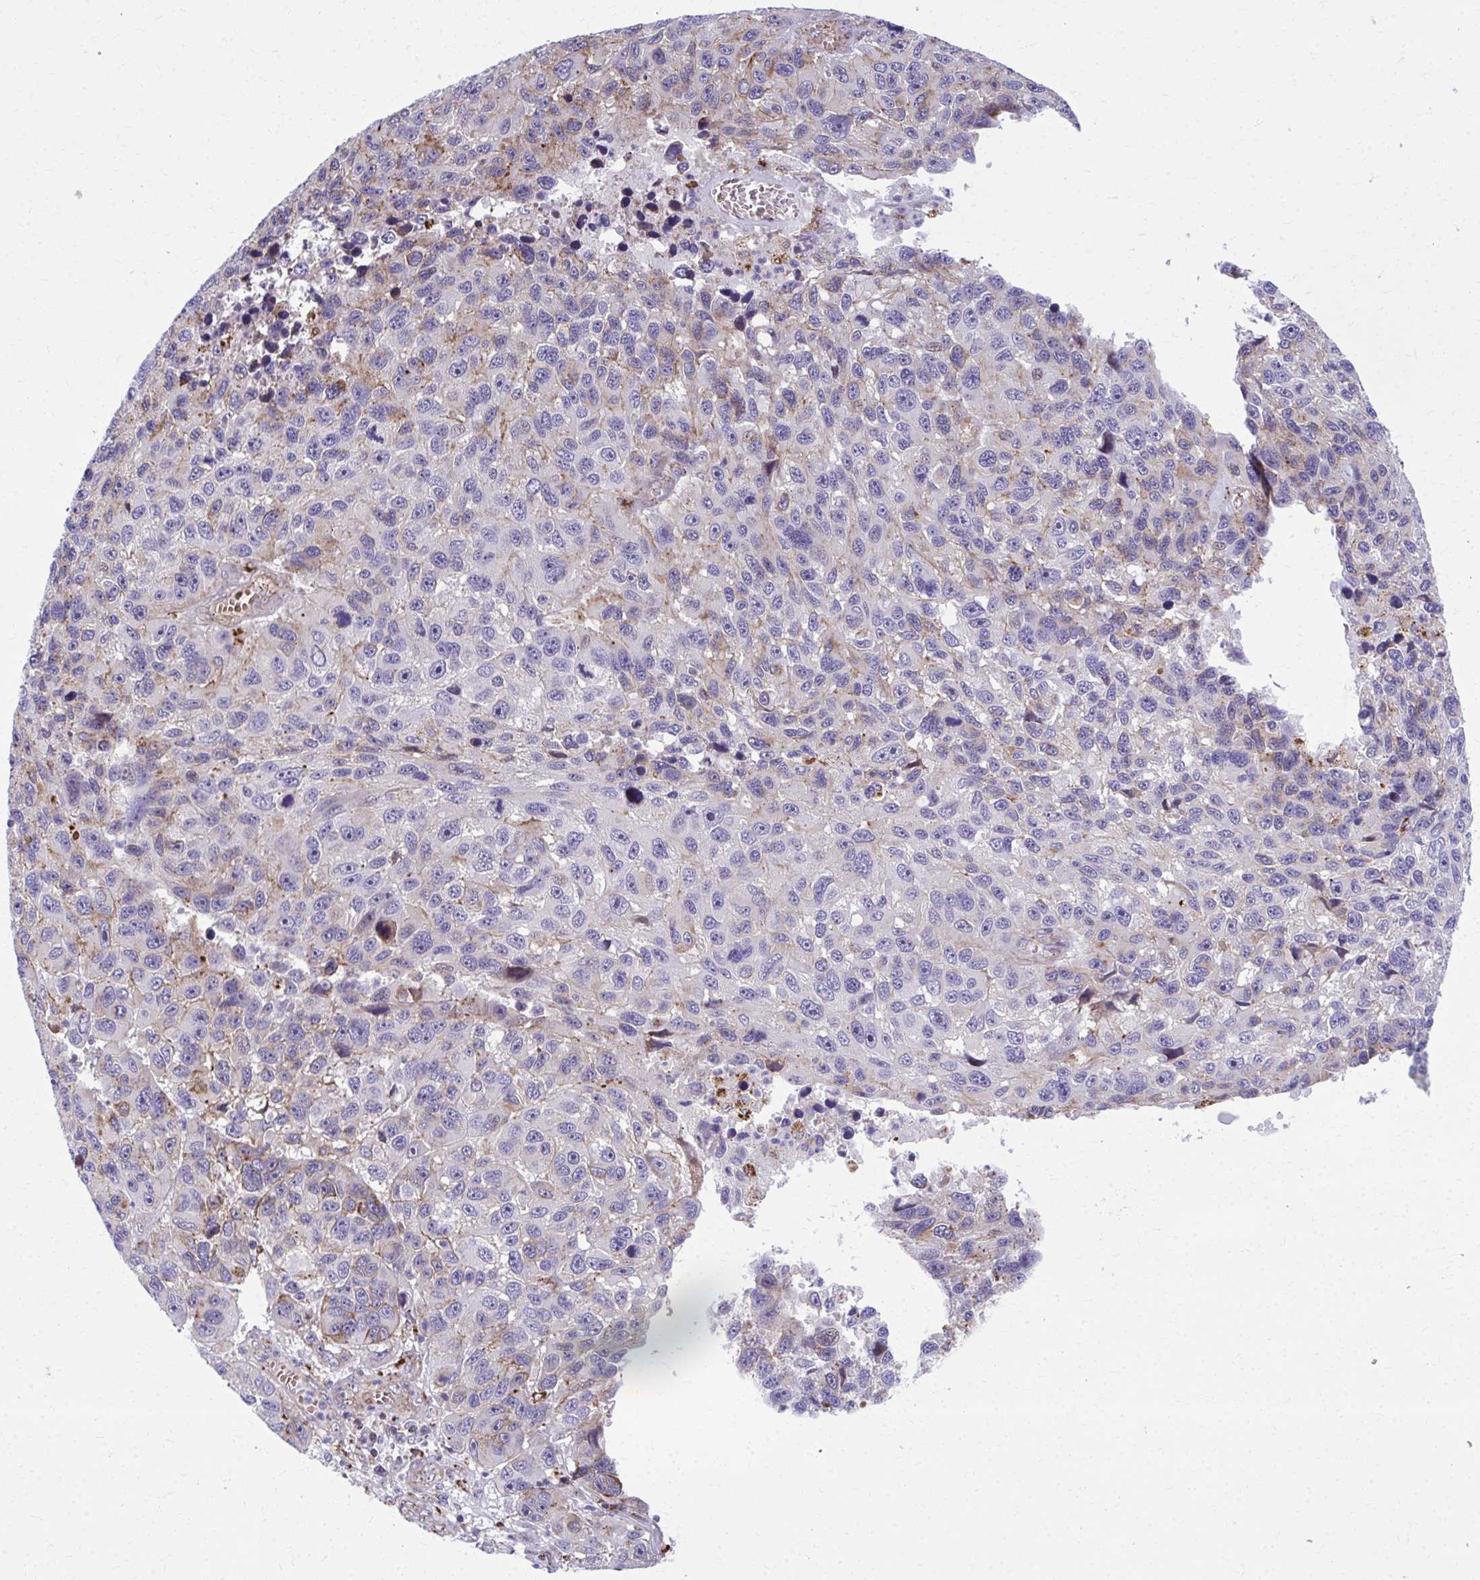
{"staining": {"intensity": "moderate", "quantity": "<25%", "location": "cytoplasmic/membranous"}, "tissue": "melanoma", "cell_type": "Tumor cells", "image_type": "cancer", "snomed": [{"axis": "morphology", "description": "Malignant melanoma, NOS"}, {"axis": "topography", "description": "Skin"}], "caption": "Immunohistochemistry (IHC) of human melanoma reveals low levels of moderate cytoplasmic/membranous expression in about <25% of tumor cells.", "gene": "LRRC4B", "patient": {"sex": "male", "age": 53}}